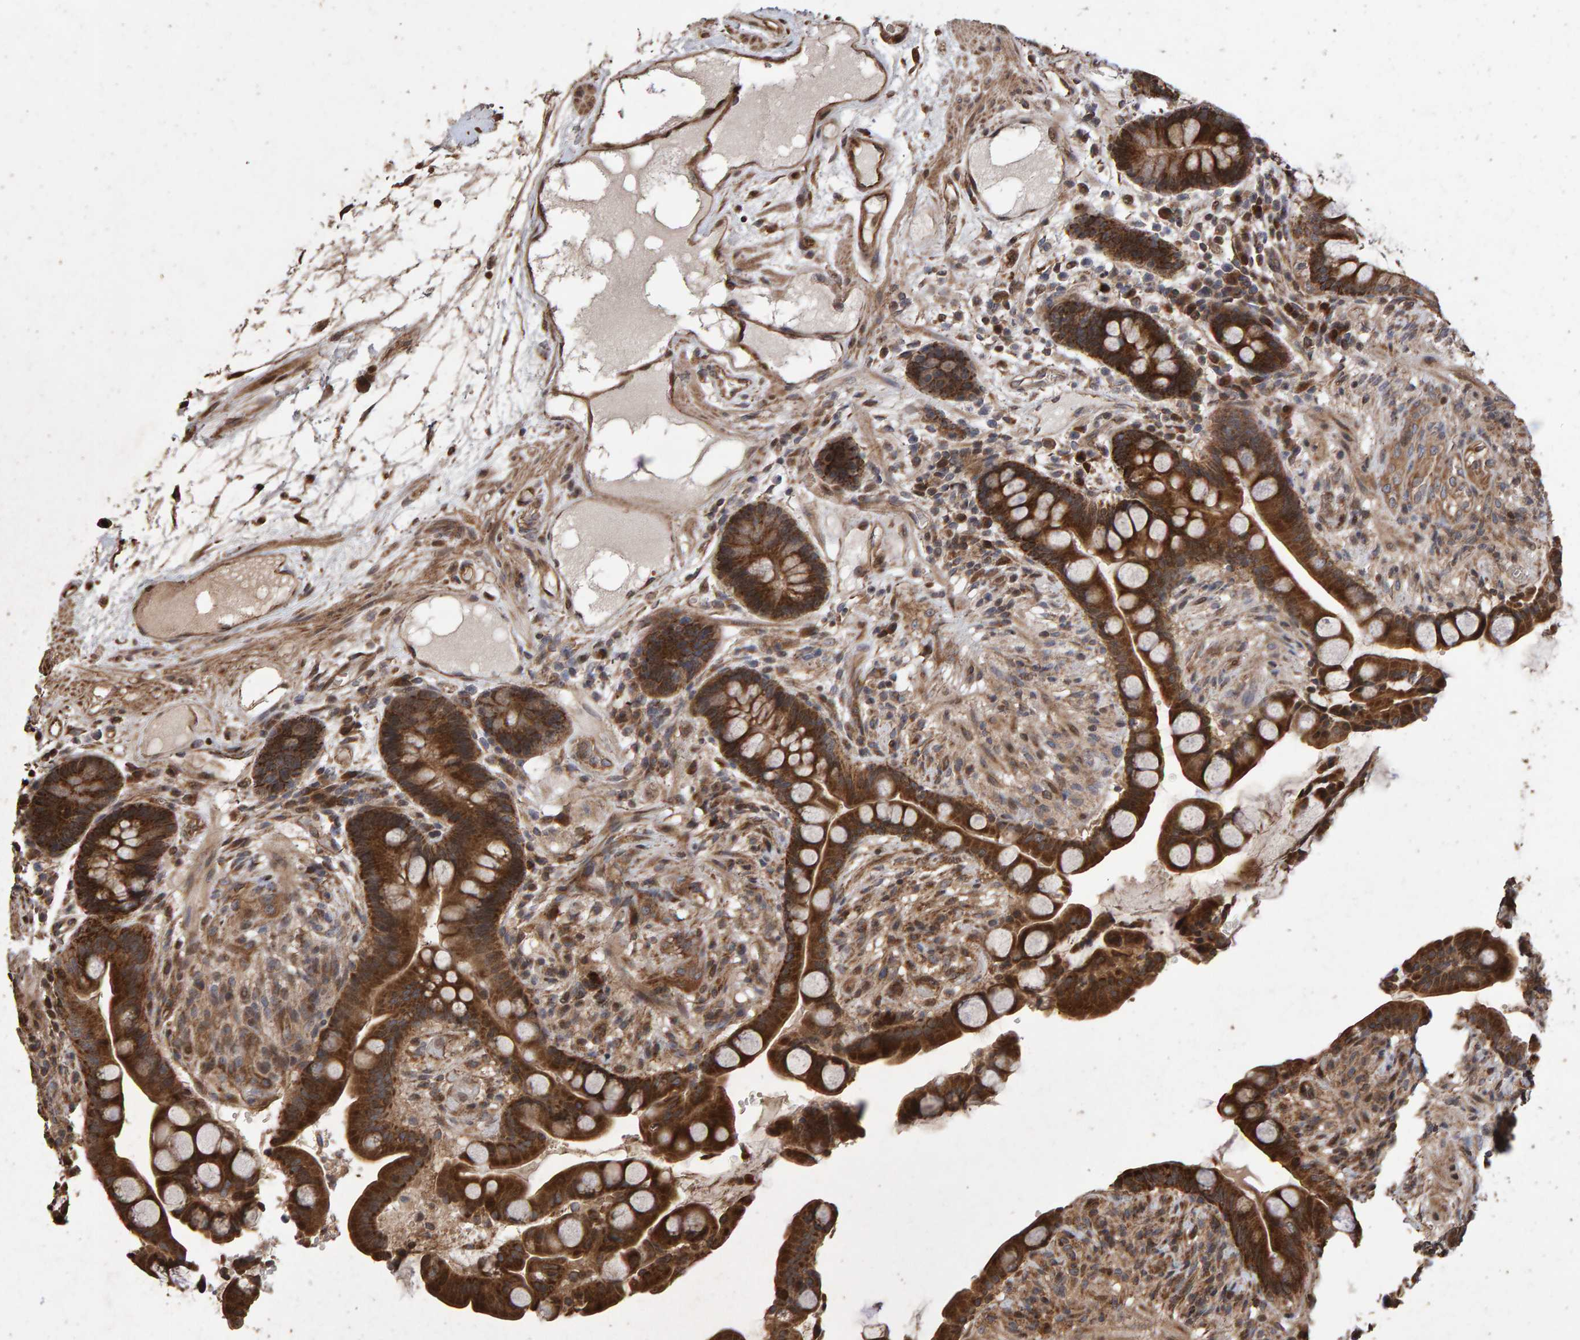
{"staining": {"intensity": "strong", "quantity": ">75%", "location": "cytoplasmic/membranous,nuclear"}, "tissue": "colon", "cell_type": "Endothelial cells", "image_type": "normal", "snomed": [{"axis": "morphology", "description": "Normal tissue, NOS"}, {"axis": "topography", "description": "Colon"}], "caption": "Immunohistochemical staining of normal colon reveals high levels of strong cytoplasmic/membranous,nuclear staining in approximately >75% of endothelial cells. The protein is shown in brown color, while the nuclei are stained blue.", "gene": "OSBP2", "patient": {"sex": "male", "age": 73}}